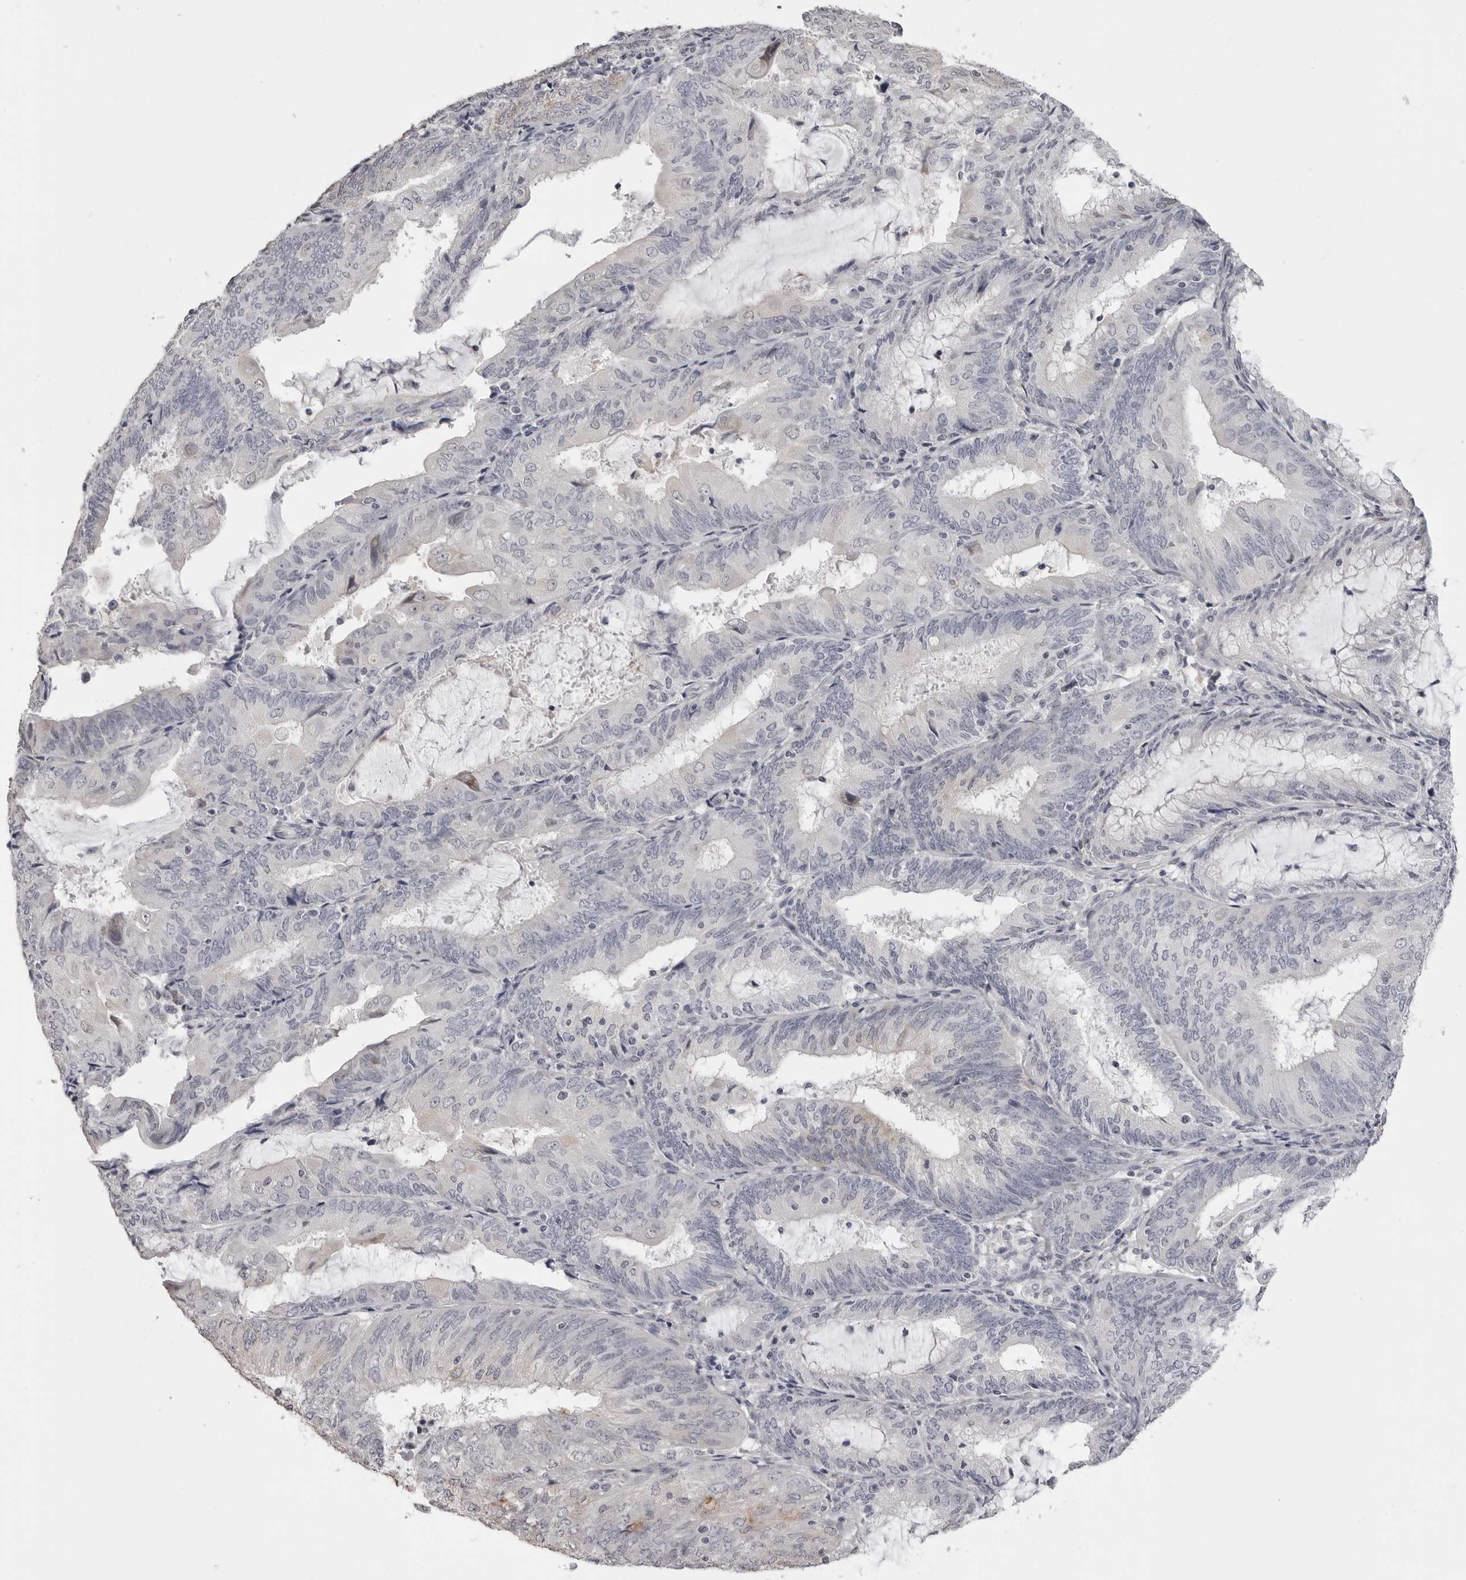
{"staining": {"intensity": "negative", "quantity": "none", "location": "none"}, "tissue": "endometrial cancer", "cell_type": "Tumor cells", "image_type": "cancer", "snomed": [{"axis": "morphology", "description": "Adenocarcinoma, NOS"}, {"axis": "topography", "description": "Endometrium"}], "caption": "The image demonstrates no significant staining in tumor cells of endometrial cancer.", "gene": "GPN2", "patient": {"sex": "female", "age": 81}}